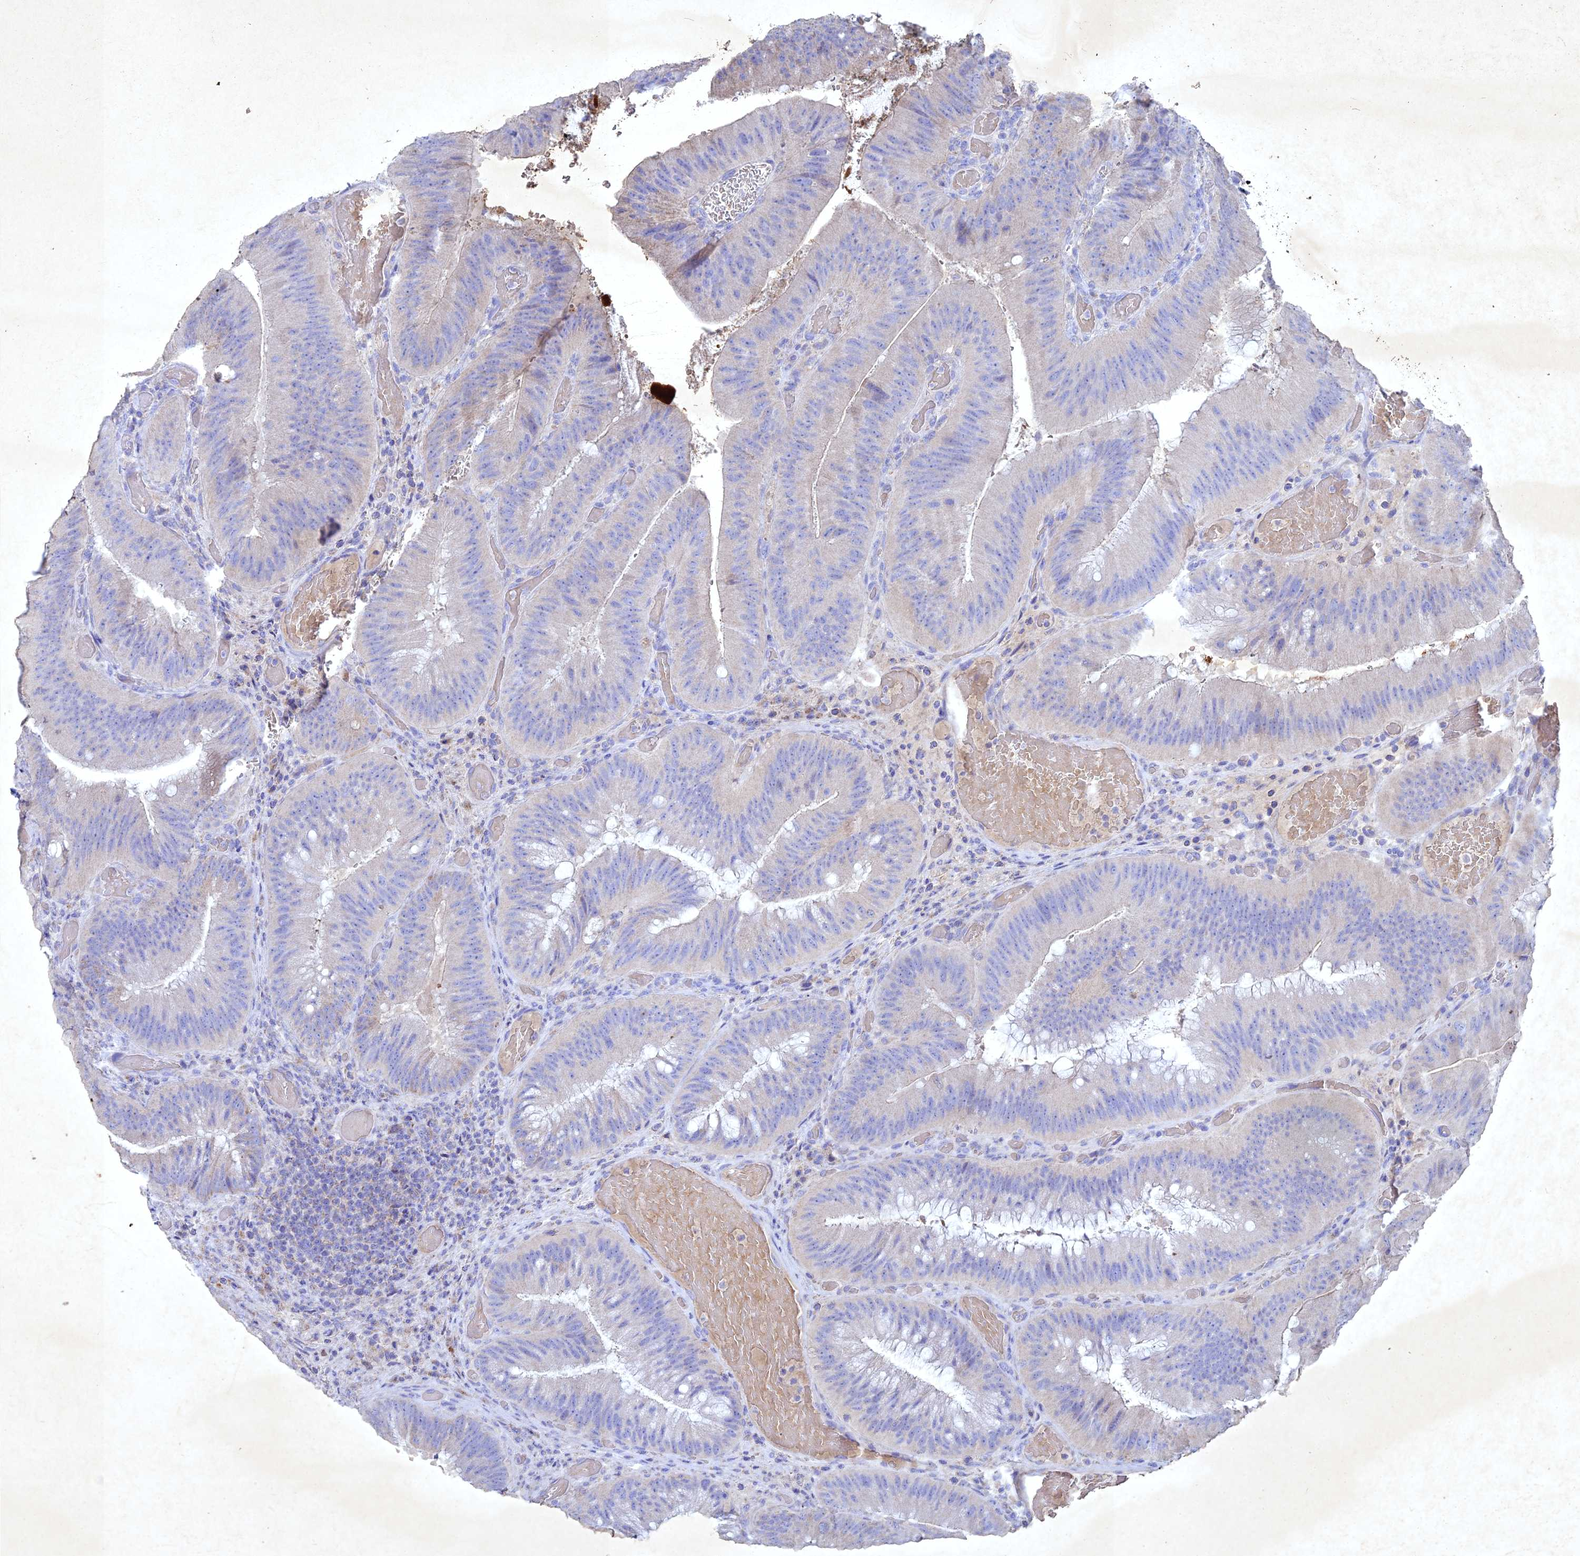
{"staining": {"intensity": "weak", "quantity": "<25%", "location": "cytoplasmic/membranous"}, "tissue": "colorectal cancer", "cell_type": "Tumor cells", "image_type": "cancer", "snomed": [{"axis": "morphology", "description": "Adenocarcinoma, NOS"}, {"axis": "topography", "description": "Colon"}], "caption": "This photomicrograph is of colorectal adenocarcinoma stained with immunohistochemistry to label a protein in brown with the nuclei are counter-stained blue. There is no expression in tumor cells. Nuclei are stained in blue.", "gene": "NDUFV1", "patient": {"sex": "female", "age": 43}}